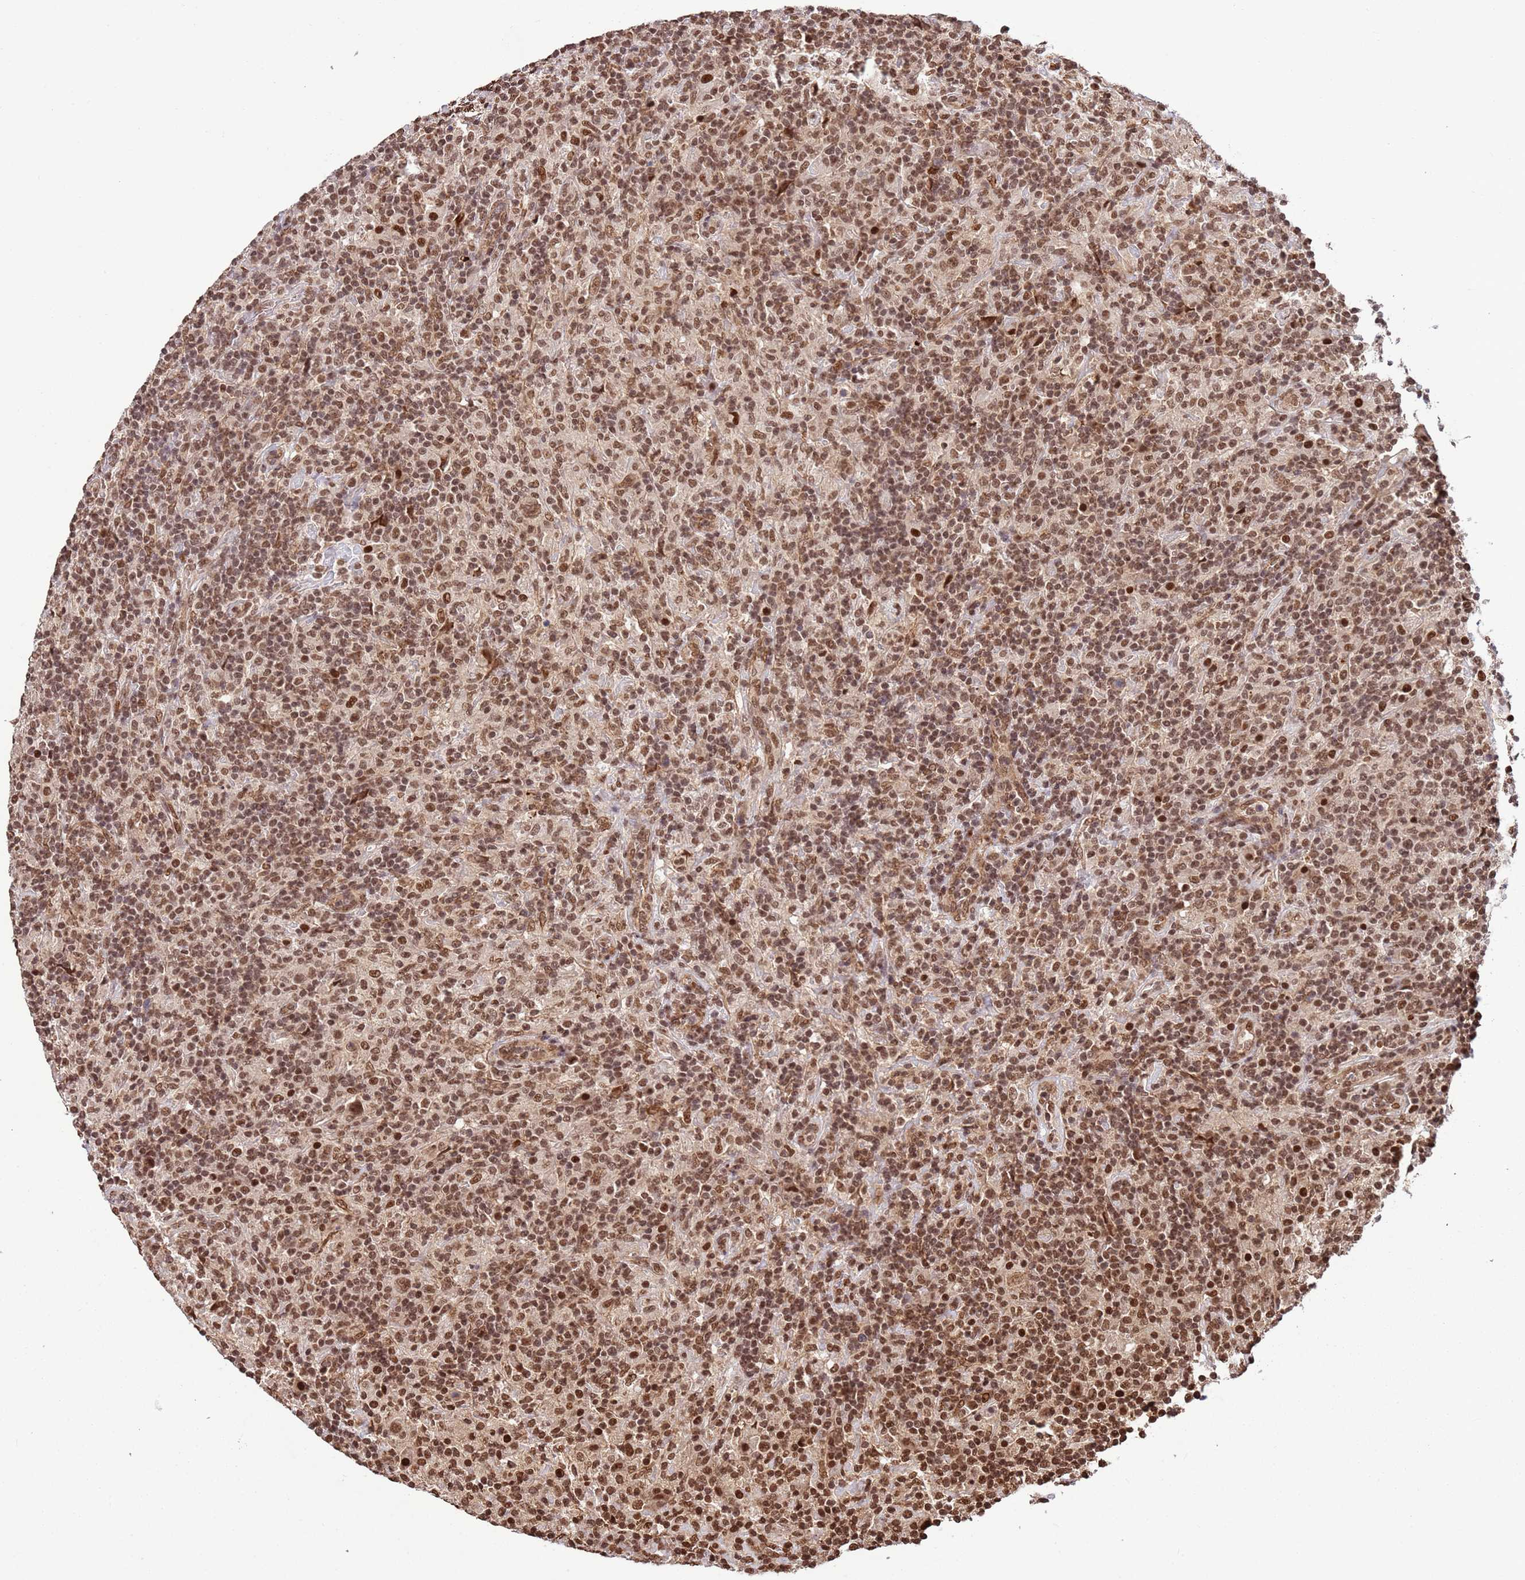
{"staining": {"intensity": "moderate", "quantity": ">75%", "location": "nuclear"}, "tissue": "lymphoma", "cell_type": "Tumor cells", "image_type": "cancer", "snomed": [{"axis": "morphology", "description": "Hodgkin's disease, NOS"}, {"axis": "topography", "description": "Lymph node"}], "caption": "Immunohistochemistry (DAB (3,3'-diaminobenzidine)) staining of human Hodgkin's disease demonstrates moderate nuclear protein staining in about >75% of tumor cells. (DAB = brown stain, brightfield microscopy at high magnification).", "gene": "ZBTB12", "patient": {"sex": "male", "age": 70}}